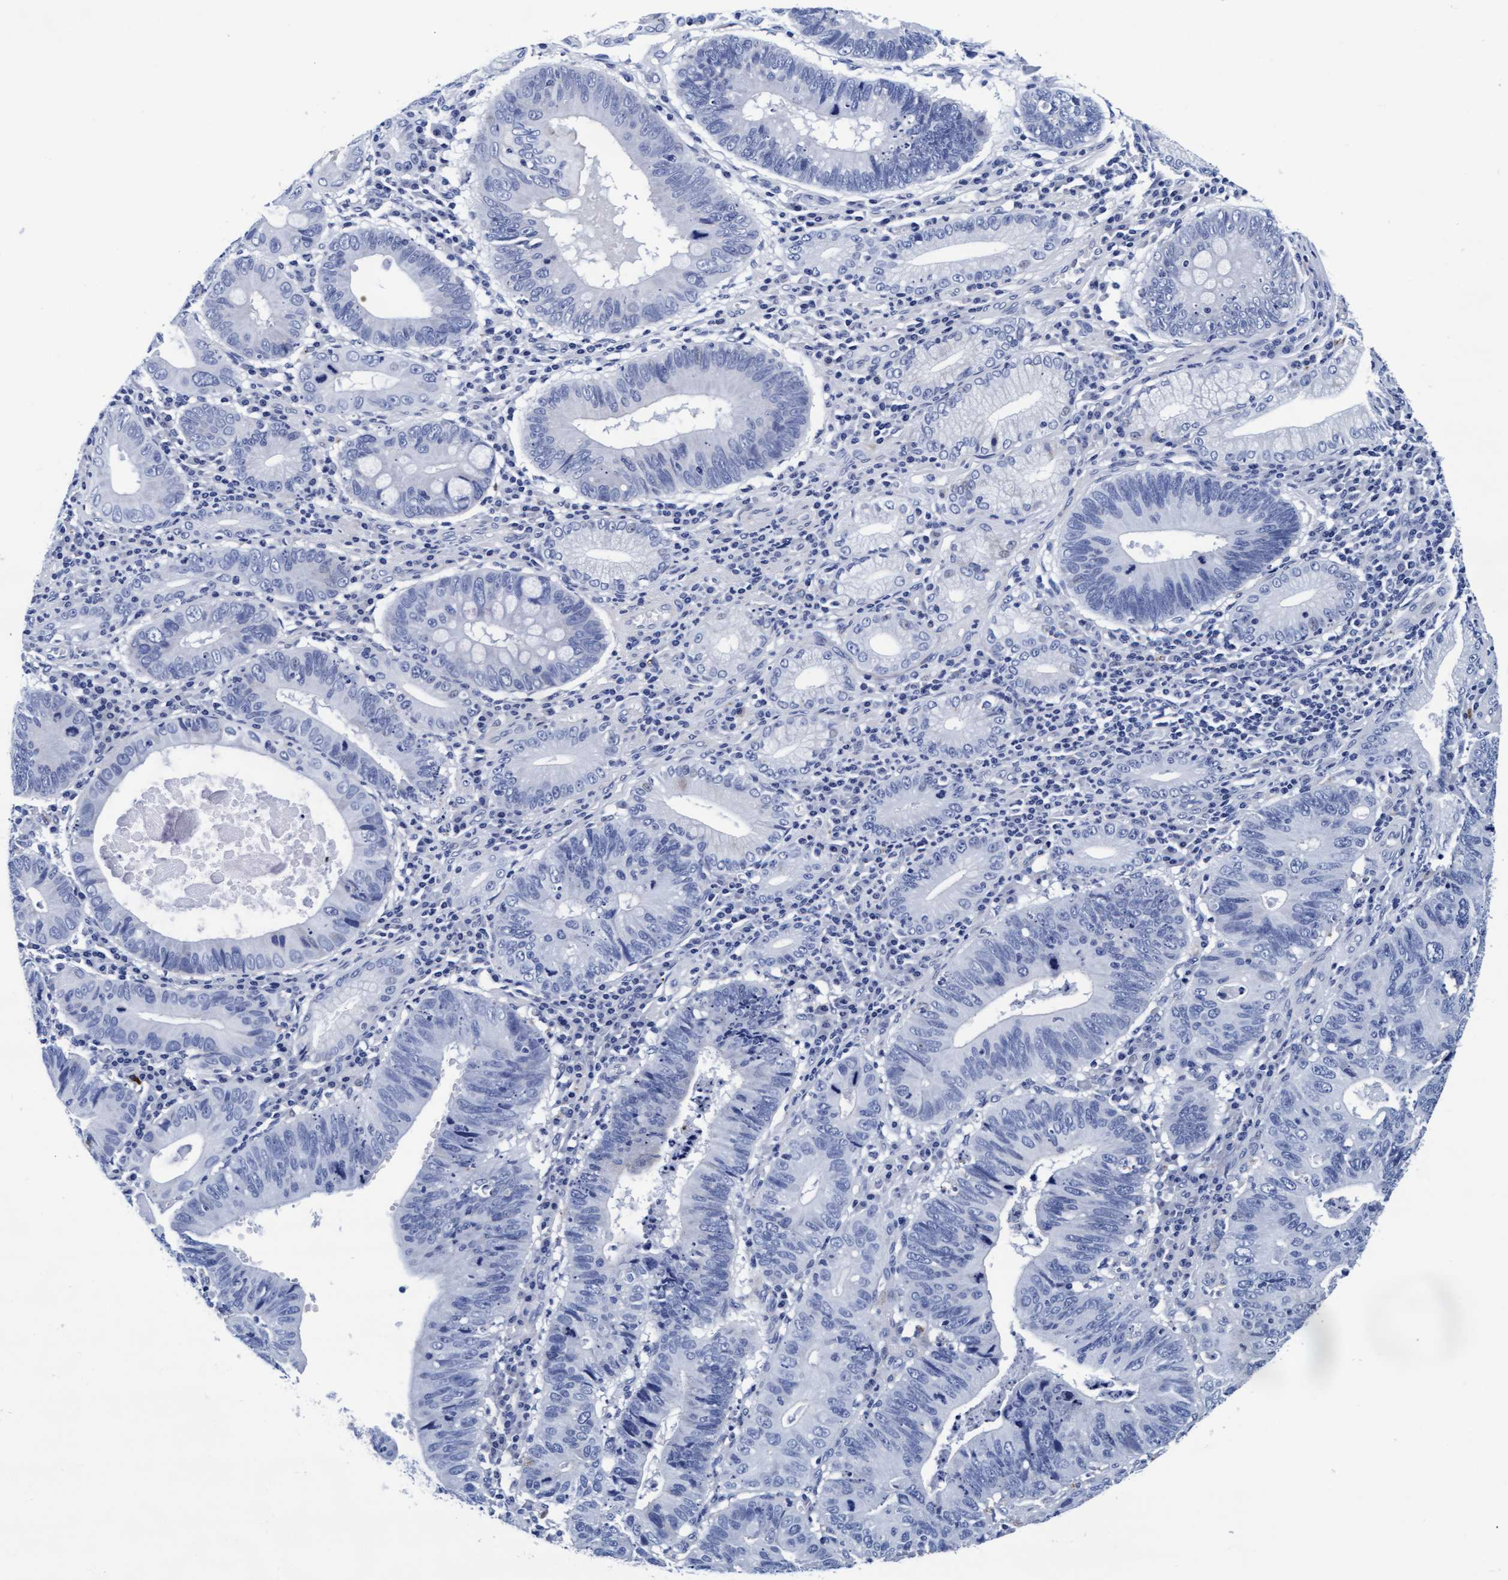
{"staining": {"intensity": "negative", "quantity": "none", "location": "none"}, "tissue": "stomach cancer", "cell_type": "Tumor cells", "image_type": "cancer", "snomed": [{"axis": "morphology", "description": "Adenocarcinoma, NOS"}, {"axis": "topography", "description": "Stomach"}], "caption": "High power microscopy histopathology image of an immunohistochemistry (IHC) image of stomach cancer (adenocarcinoma), revealing no significant positivity in tumor cells. (Brightfield microscopy of DAB immunohistochemistry (IHC) at high magnification).", "gene": "ARSG", "patient": {"sex": "male", "age": 59}}